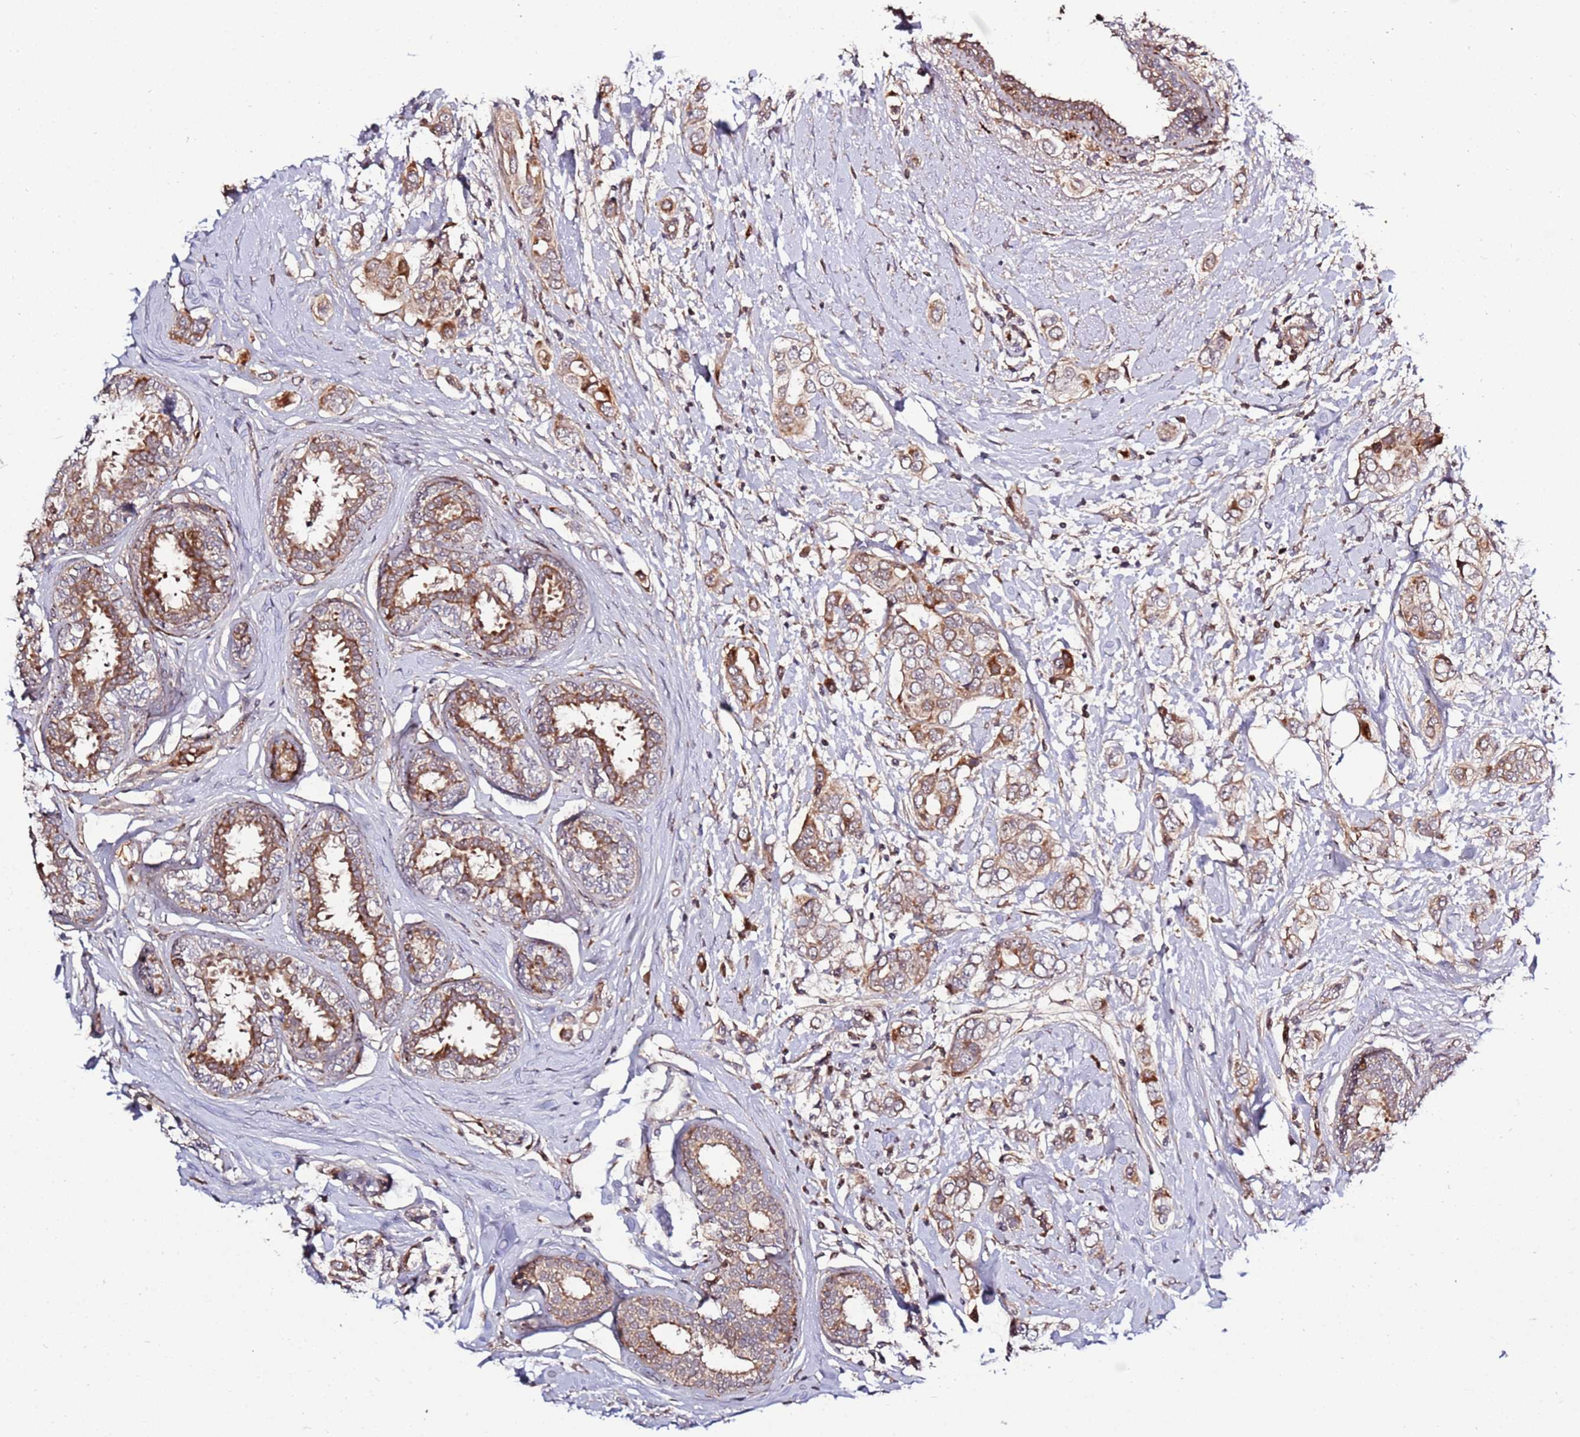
{"staining": {"intensity": "moderate", "quantity": ">75%", "location": "cytoplasmic/membranous"}, "tissue": "breast cancer", "cell_type": "Tumor cells", "image_type": "cancer", "snomed": [{"axis": "morphology", "description": "Lobular carcinoma"}, {"axis": "topography", "description": "Breast"}], "caption": "Brown immunohistochemical staining in breast cancer reveals moderate cytoplasmic/membranous positivity in about >75% of tumor cells.", "gene": "RHBDL1", "patient": {"sex": "female", "age": 51}}